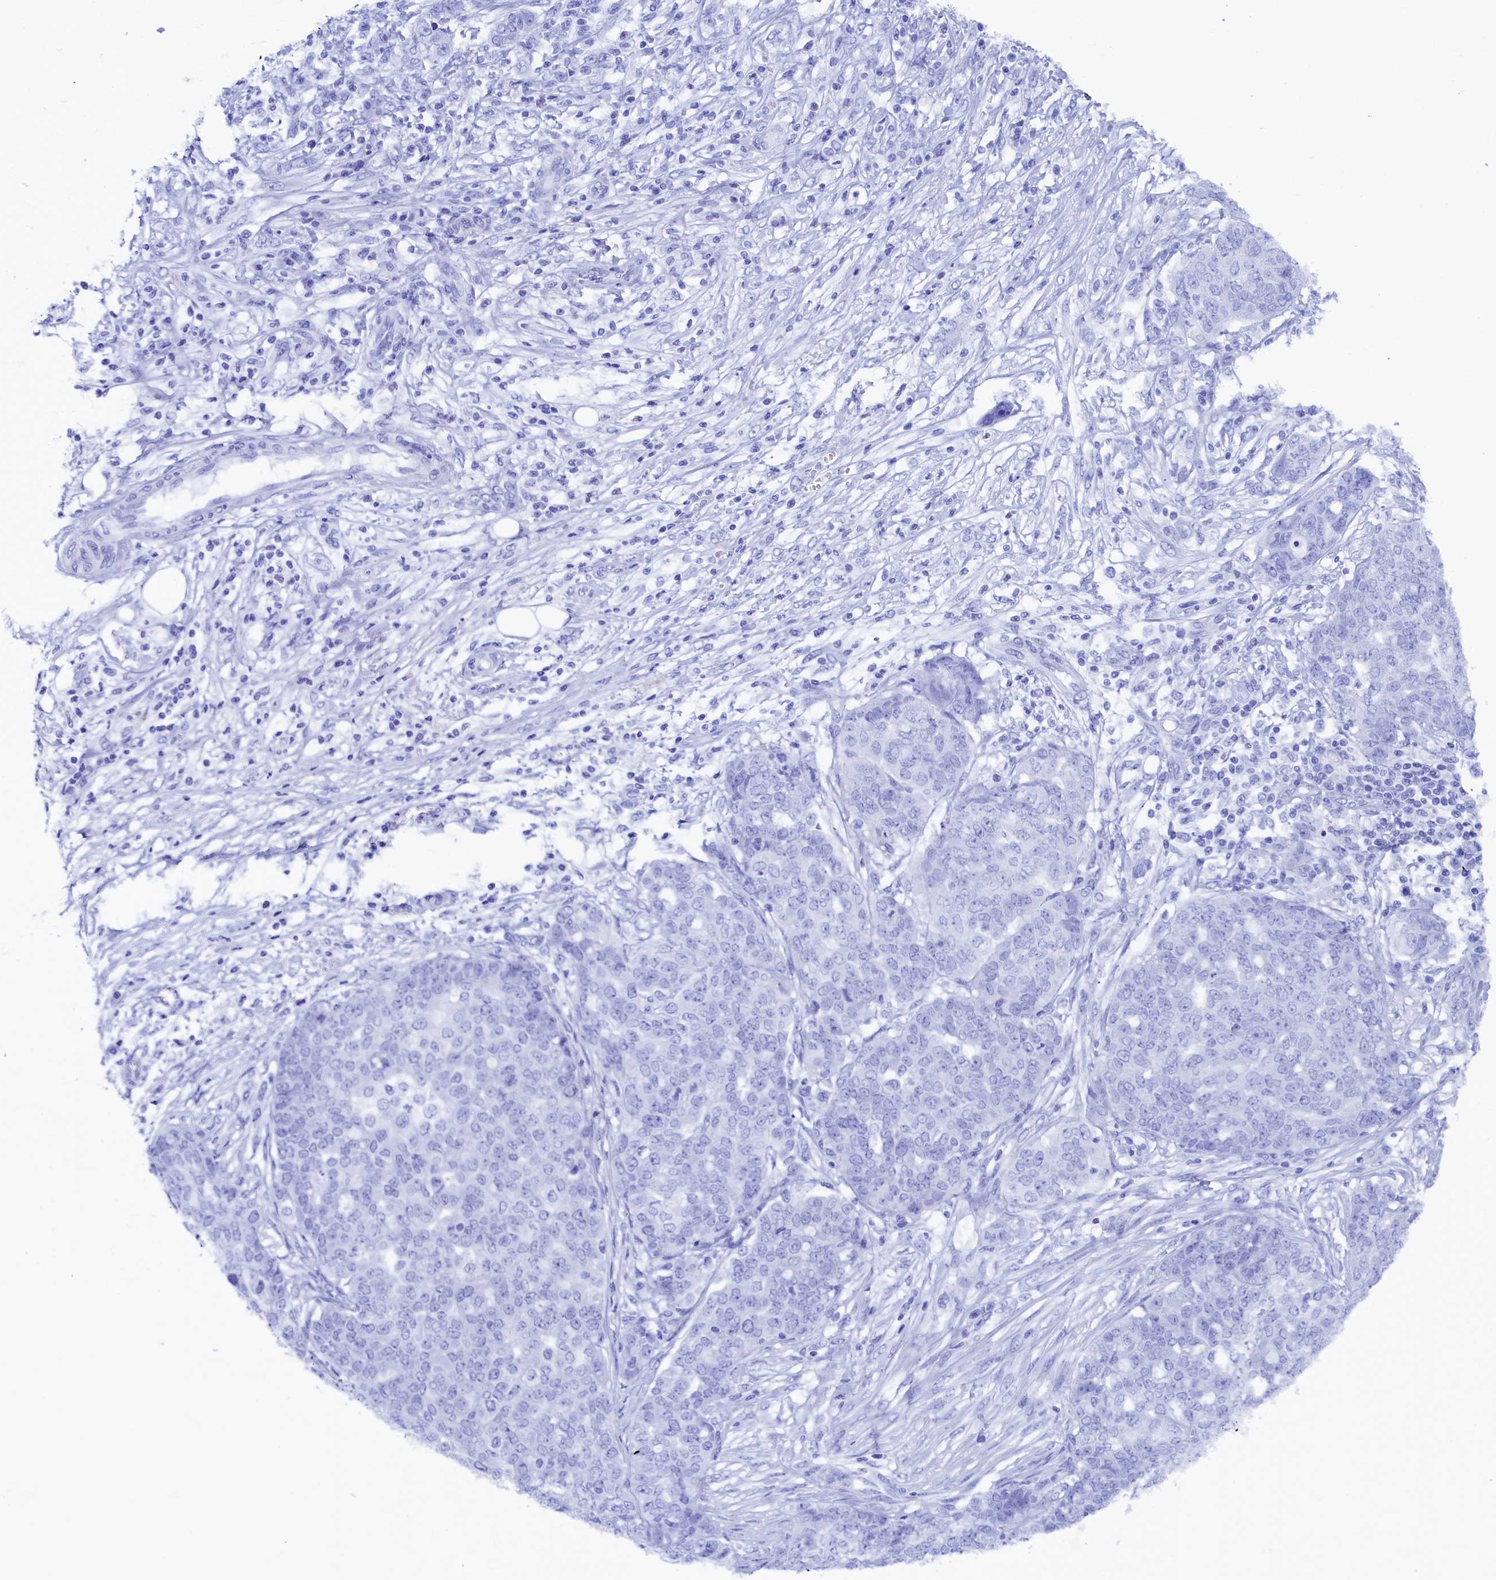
{"staining": {"intensity": "negative", "quantity": "none", "location": "none"}, "tissue": "ovarian cancer", "cell_type": "Tumor cells", "image_type": "cancer", "snomed": [{"axis": "morphology", "description": "Cystadenocarcinoma, serous, NOS"}, {"axis": "topography", "description": "Soft tissue"}, {"axis": "topography", "description": "Ovary"}], "caption": "High power microscopy photomicrograph of an immunohistochemistry photomicrograph of ovarian serous cystadenocarcinoma, revealing no significant staining in tumor cells.", "gene": "FLYWCH2", "patient": {"sex": "female", "age": 57}}